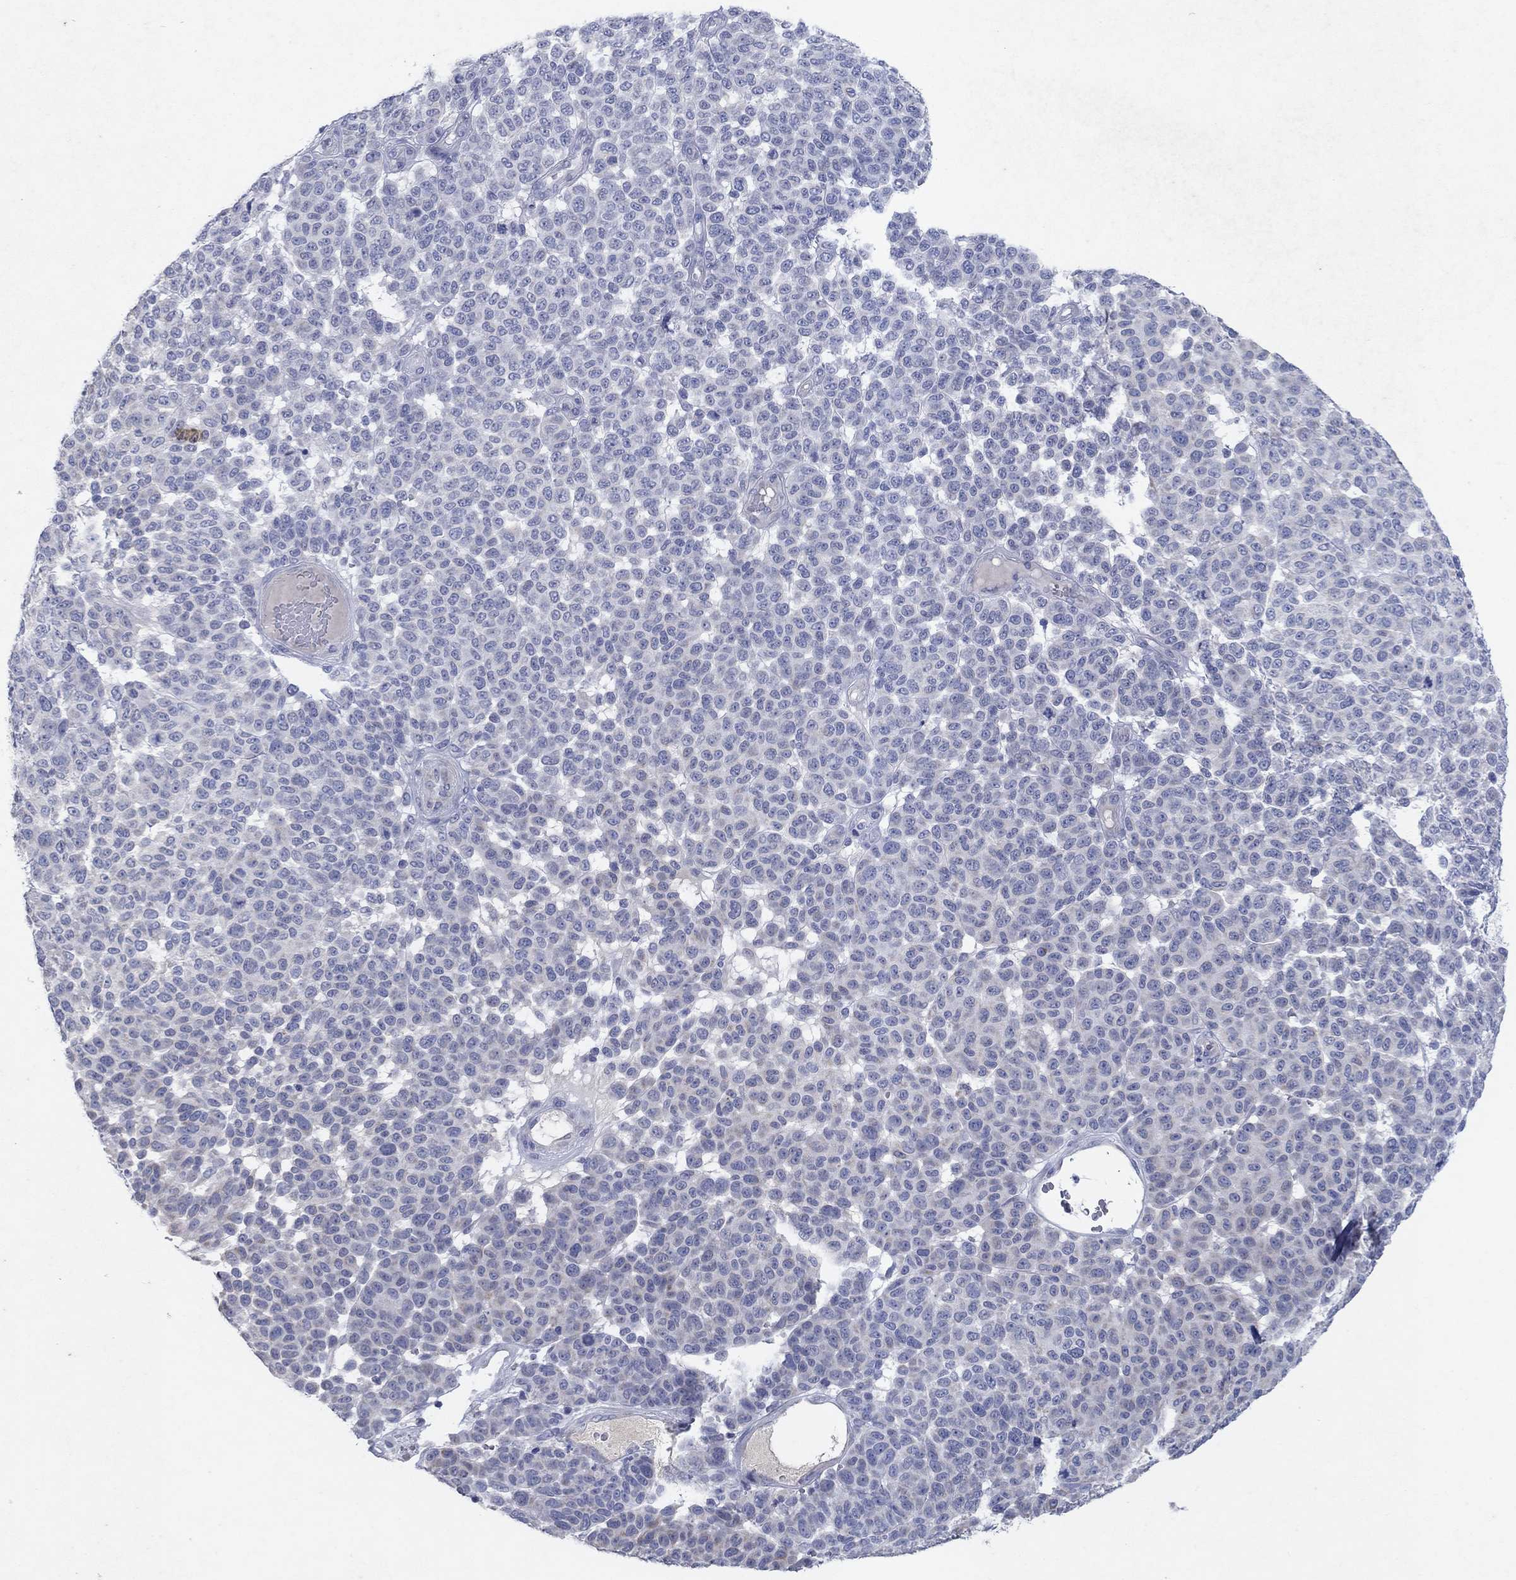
{"staining": {"intensity": "negative", "quantity": "none", "location": "none"}, "tissue": "melanoma", "cell_type": "Tumor cells", "image_type": "cancer", "snomed": [{"axis": "morphology", "description": "Malignant melanoma, NOS"}, {"axis": "topography", "description": "Skin"}], "caption": "Tumor cells show no significant staining in malignant melanoma.", "gene": "KRT40", "patient": {"sex": "male", "age": 59}}